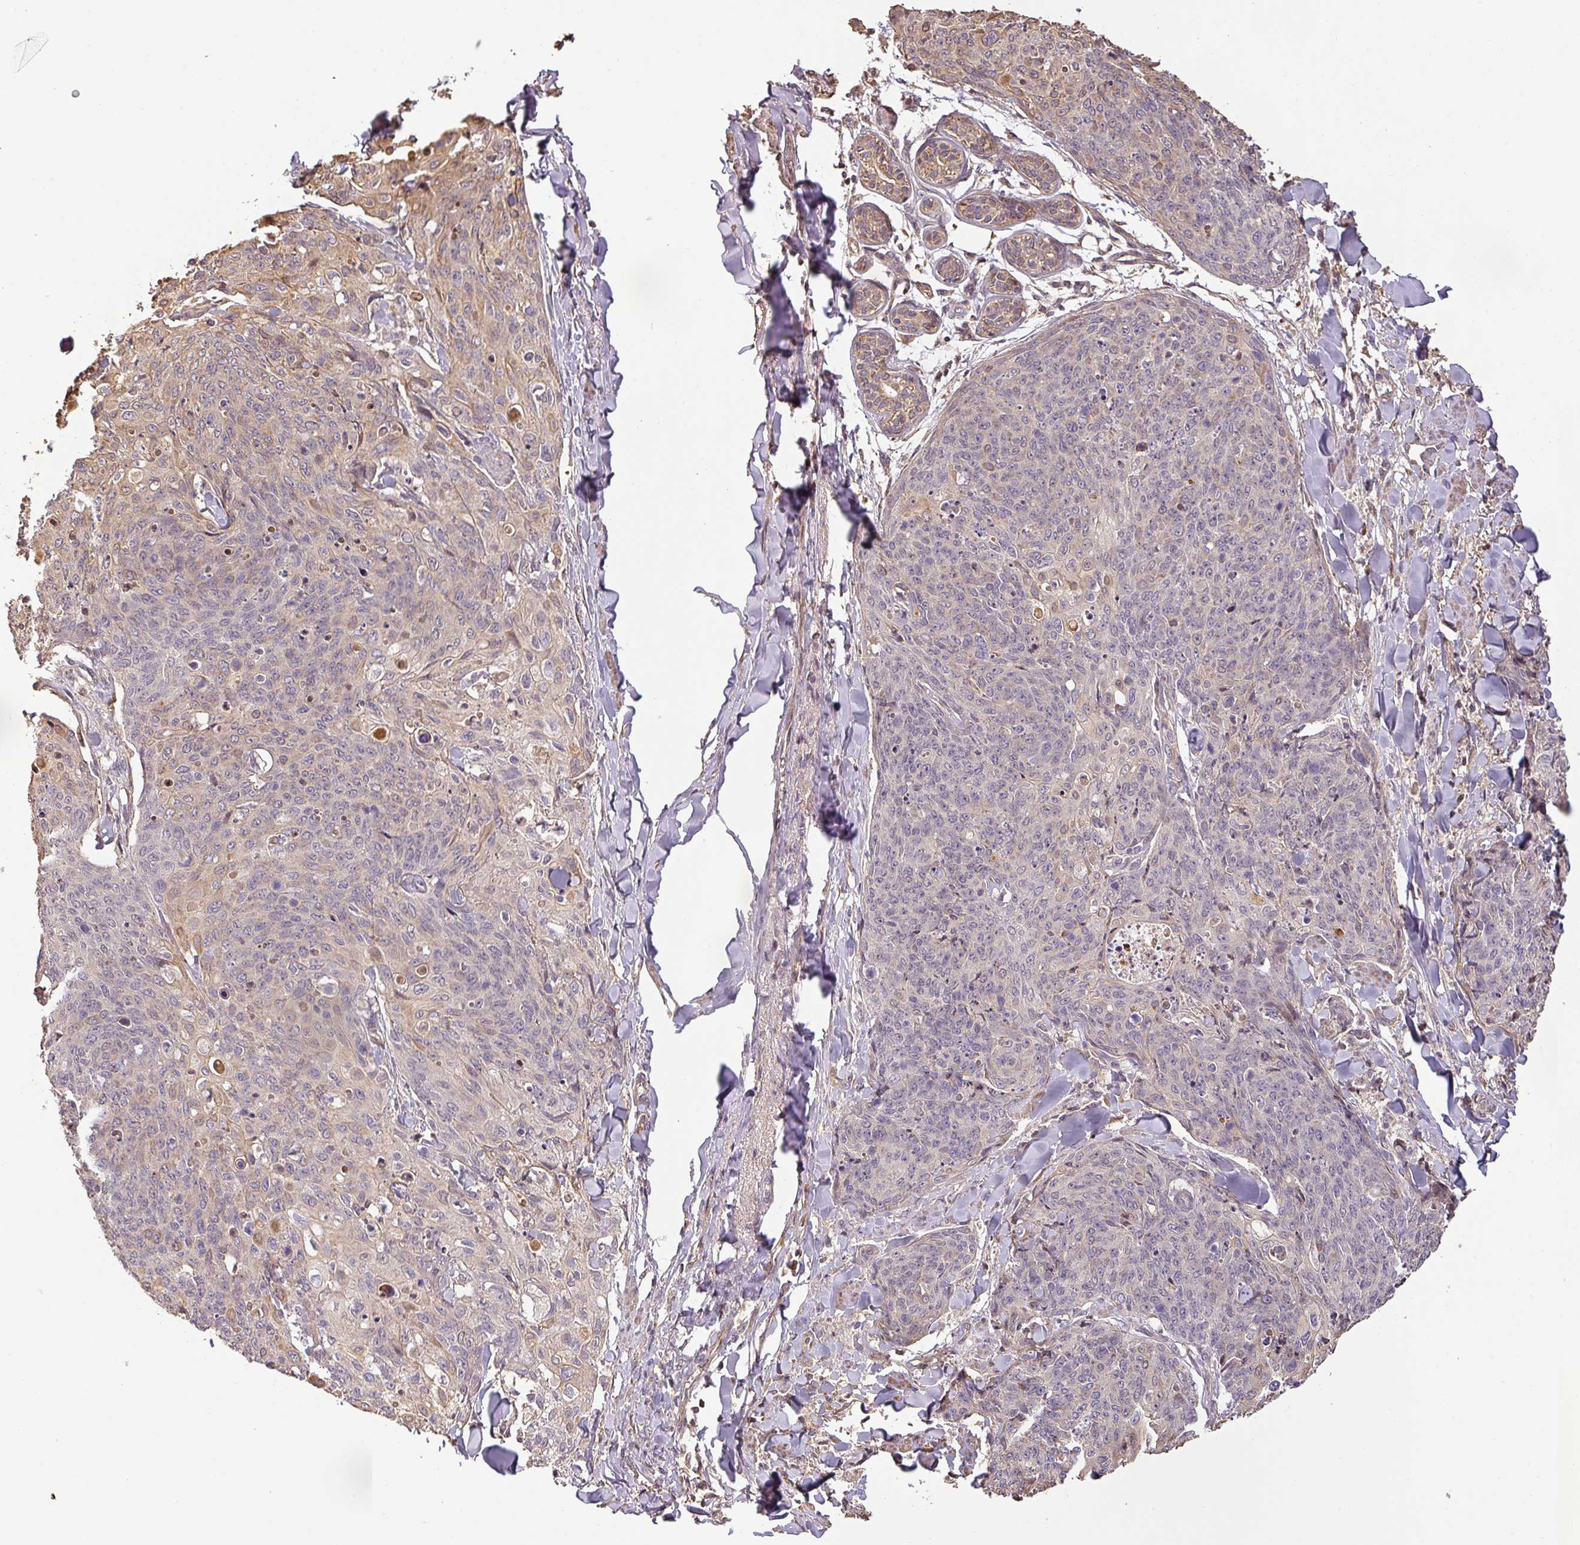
{"staining": {"intensity": "weak", "quantity": "<25%", "location": "cytoplasmic/membranous"}, "tissue": "skin cancer", "cell_type": "Tumor cells", "image_type": "cancer", "snomed": [{"axis": "morphology", "description": "Squamous cell carcinoma, NOS"}, {"axis": "topography", "description": "Skin"}, {"axis": "topography", "description": "Vulva"}], "caption": "DAB (3,3'-diaminobenzidine) immunohistochemical staining of skin cancer reveals no significant expression in tumor cells.", "gene": "BPIFB3", "patient": {"sex": "female", "age": 85}}